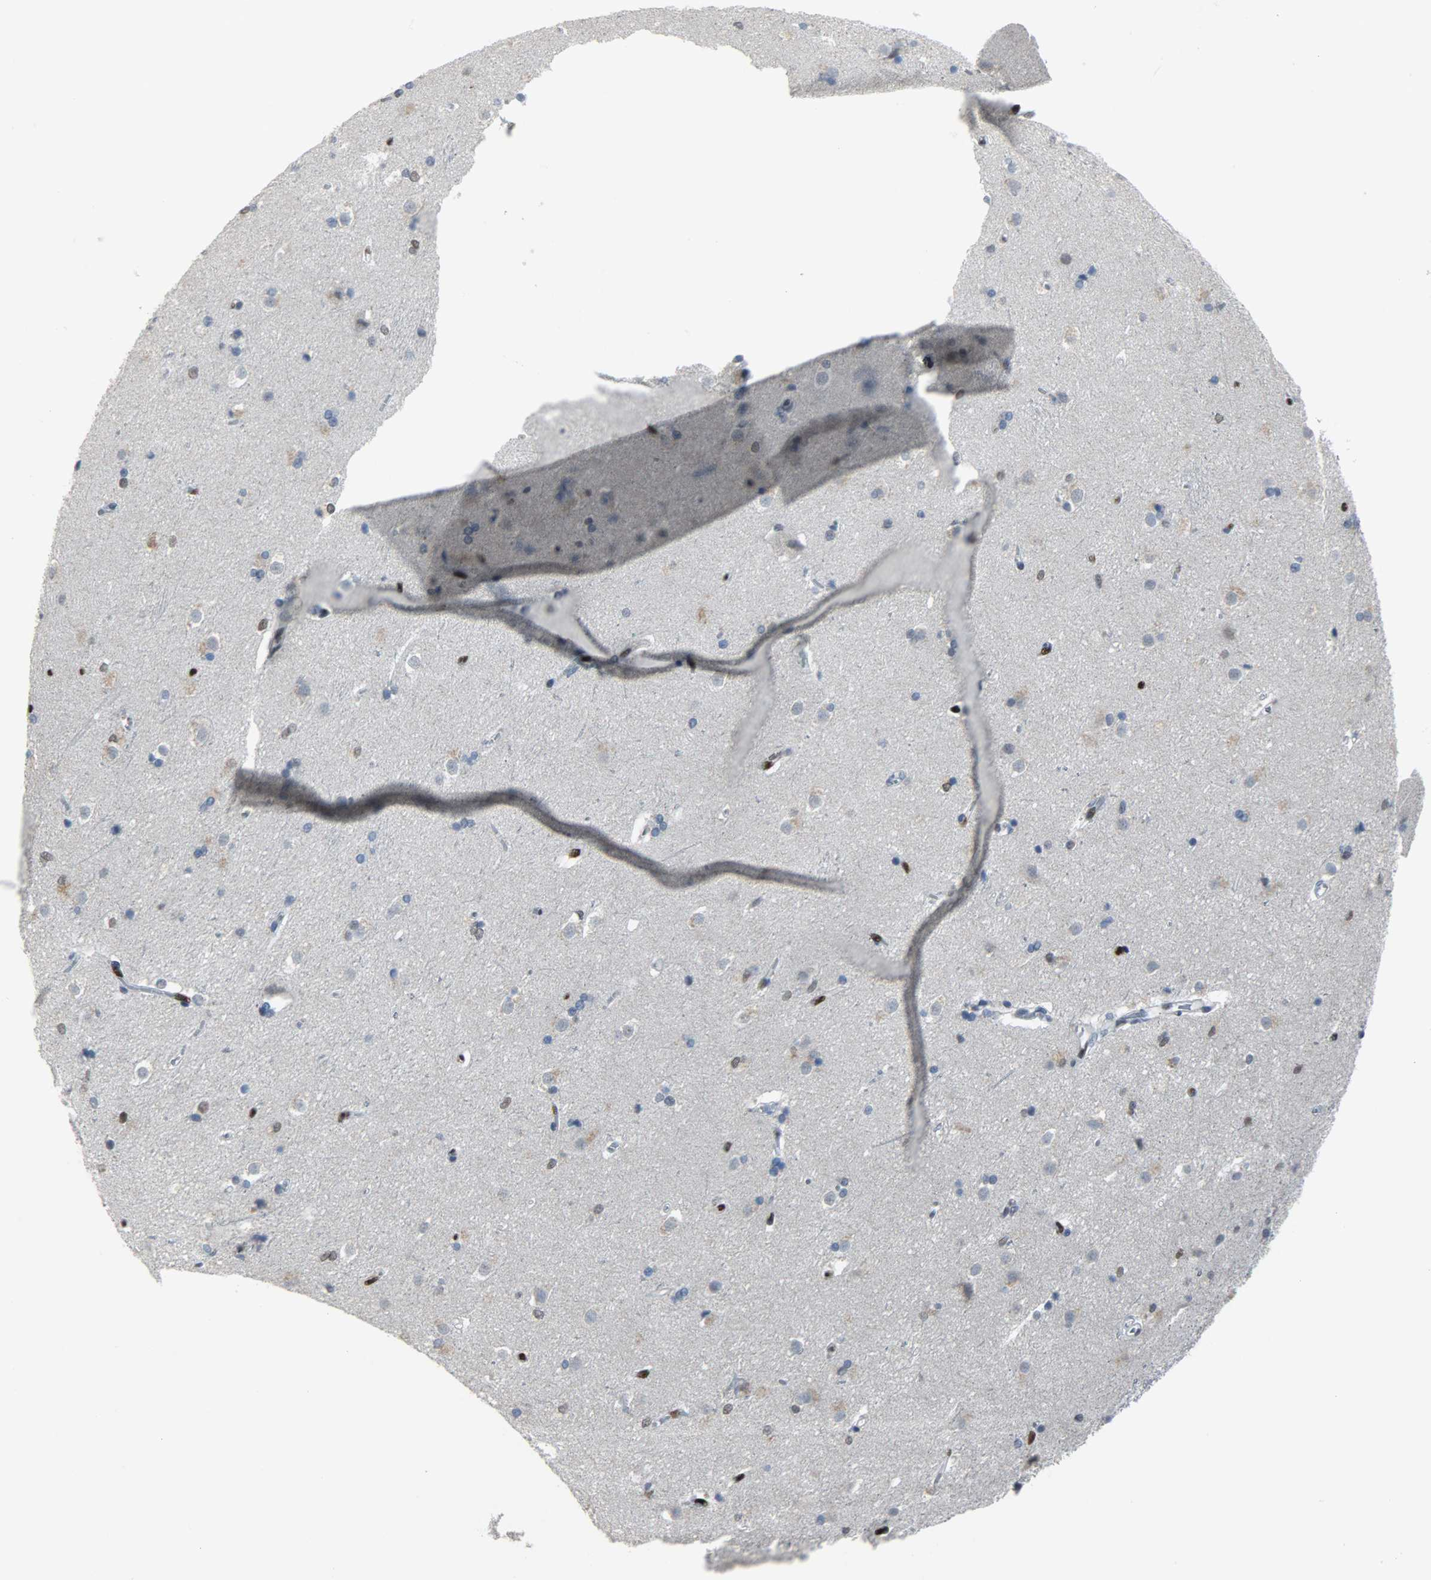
{"staining": {"intensity": "negative", "quantity": "none", "location": "none"}, "tissue": "caudate", "cell_type": "Glial cells", "image_type": "normal", "snomed": [{"axis": "morphology", "description": "Normal tissue, NOS"}, {"axis": "topography", "description": "Lateral ventricle wall"}], "caption": "Immunohistochemistry histopathology image of normal caudate: human caudate stained with DAB (3,3'-diaminobenzidine) exhibits no significant protein expression in glial cells. (Stains: DAB immunohistochemistry (IHC) with hematoxylin counter stain, Microscopy: brightfield microscopy at high magnification).", "gene": "PPARG", "patient": {"sex": "female", "age": 19}}